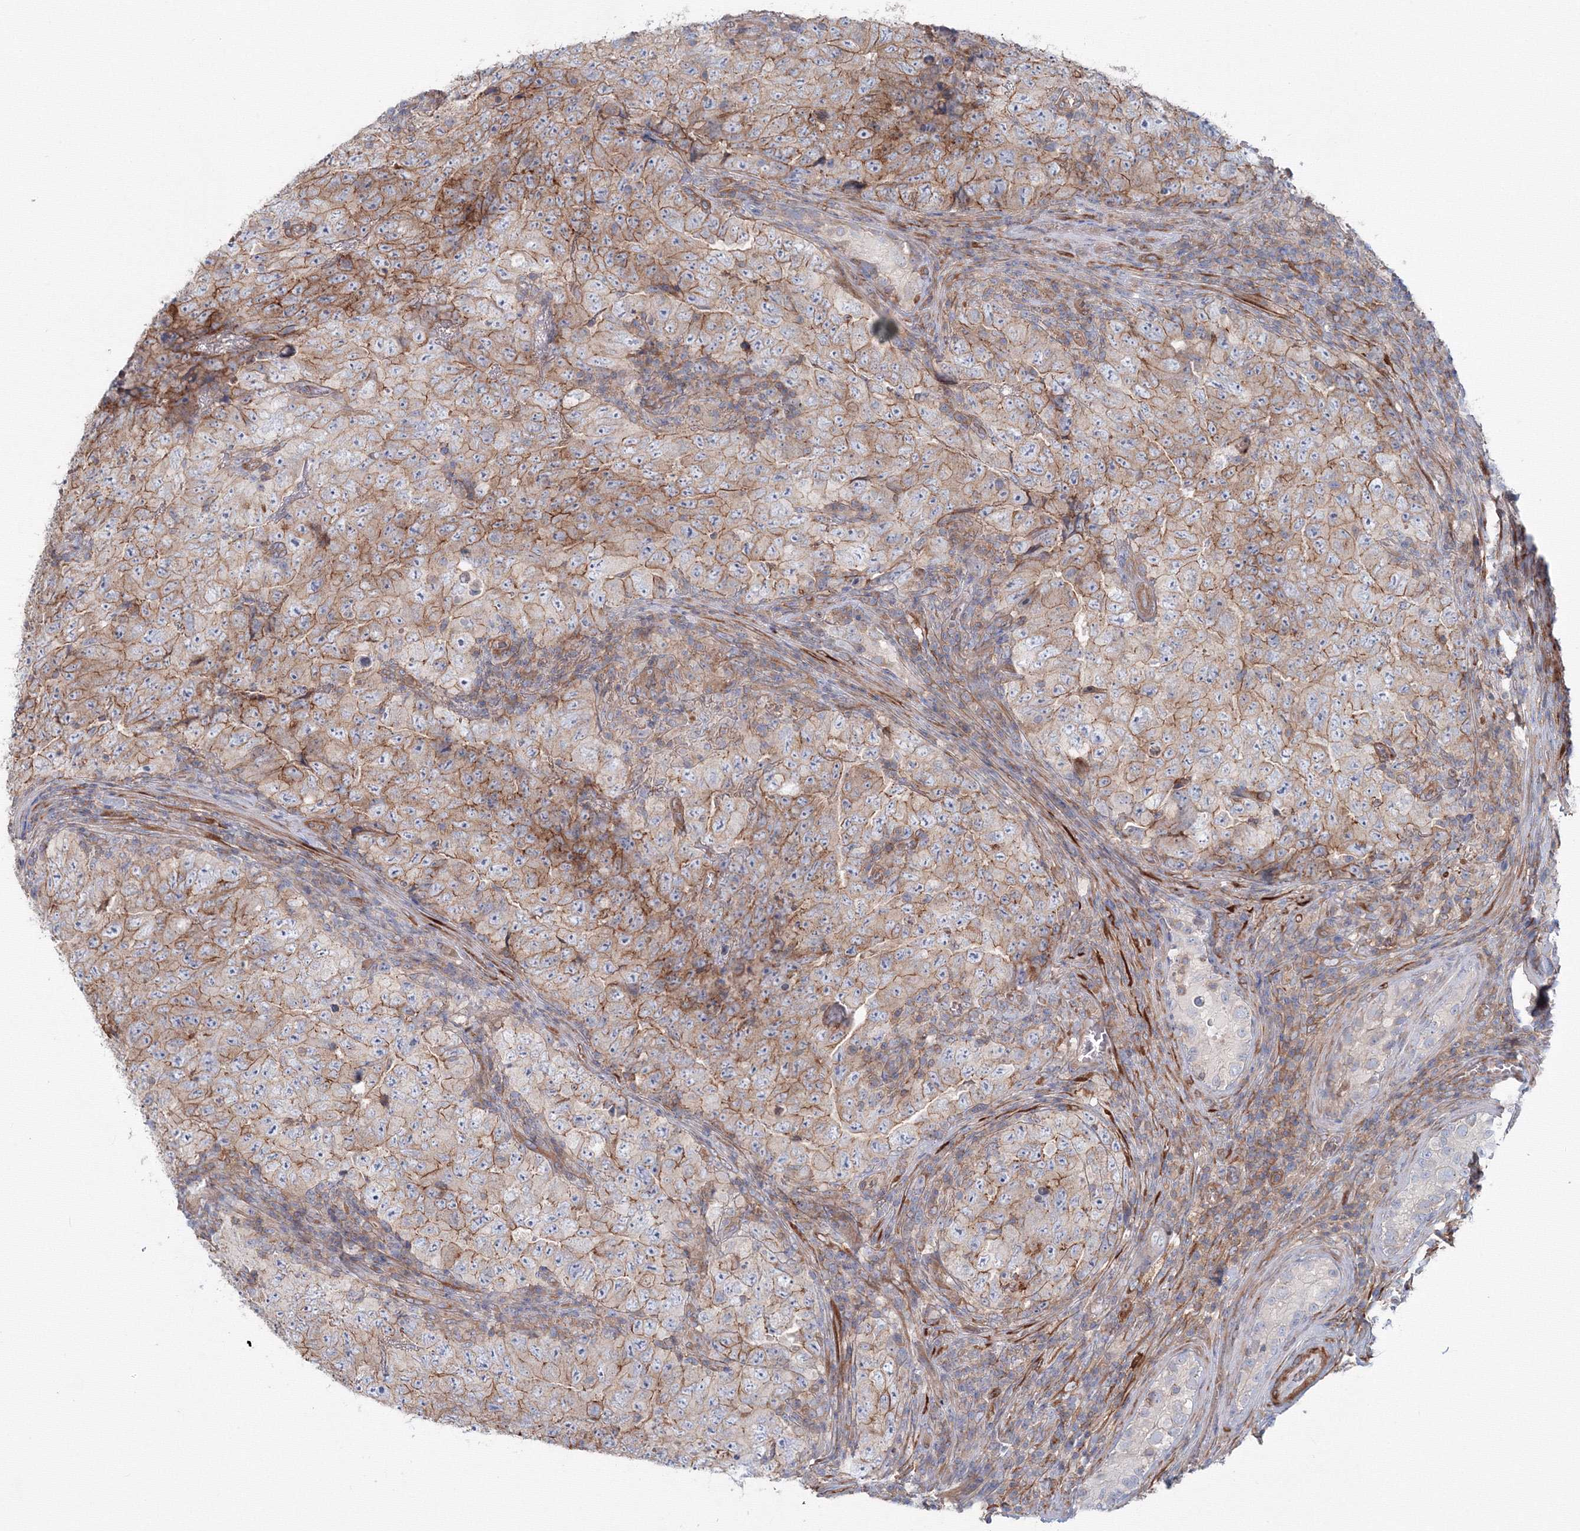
{"staining": {"intensity": "moderate", "quantity": ">75%", "location": "cytoplasmic/membranous"}, "tissue": "testis cancer", "cell_type": "Tumor cells", "image_type": "cancer", "snomed": [{"axis": "morphology", "description": "Carcinoma, Embryonal, NOS"}, {"axis": "topography", "description": "Testis"}], "caption": "The micrograph demonstrates immunohistochemical staining of embryonal carcinoma (testis). There is moderate cytoplasmic/membranous positivity is seen in about >75% of tumor cells.", "gene": "SH3PXD2A", "patient": {"sex": "male", "age": 26}}